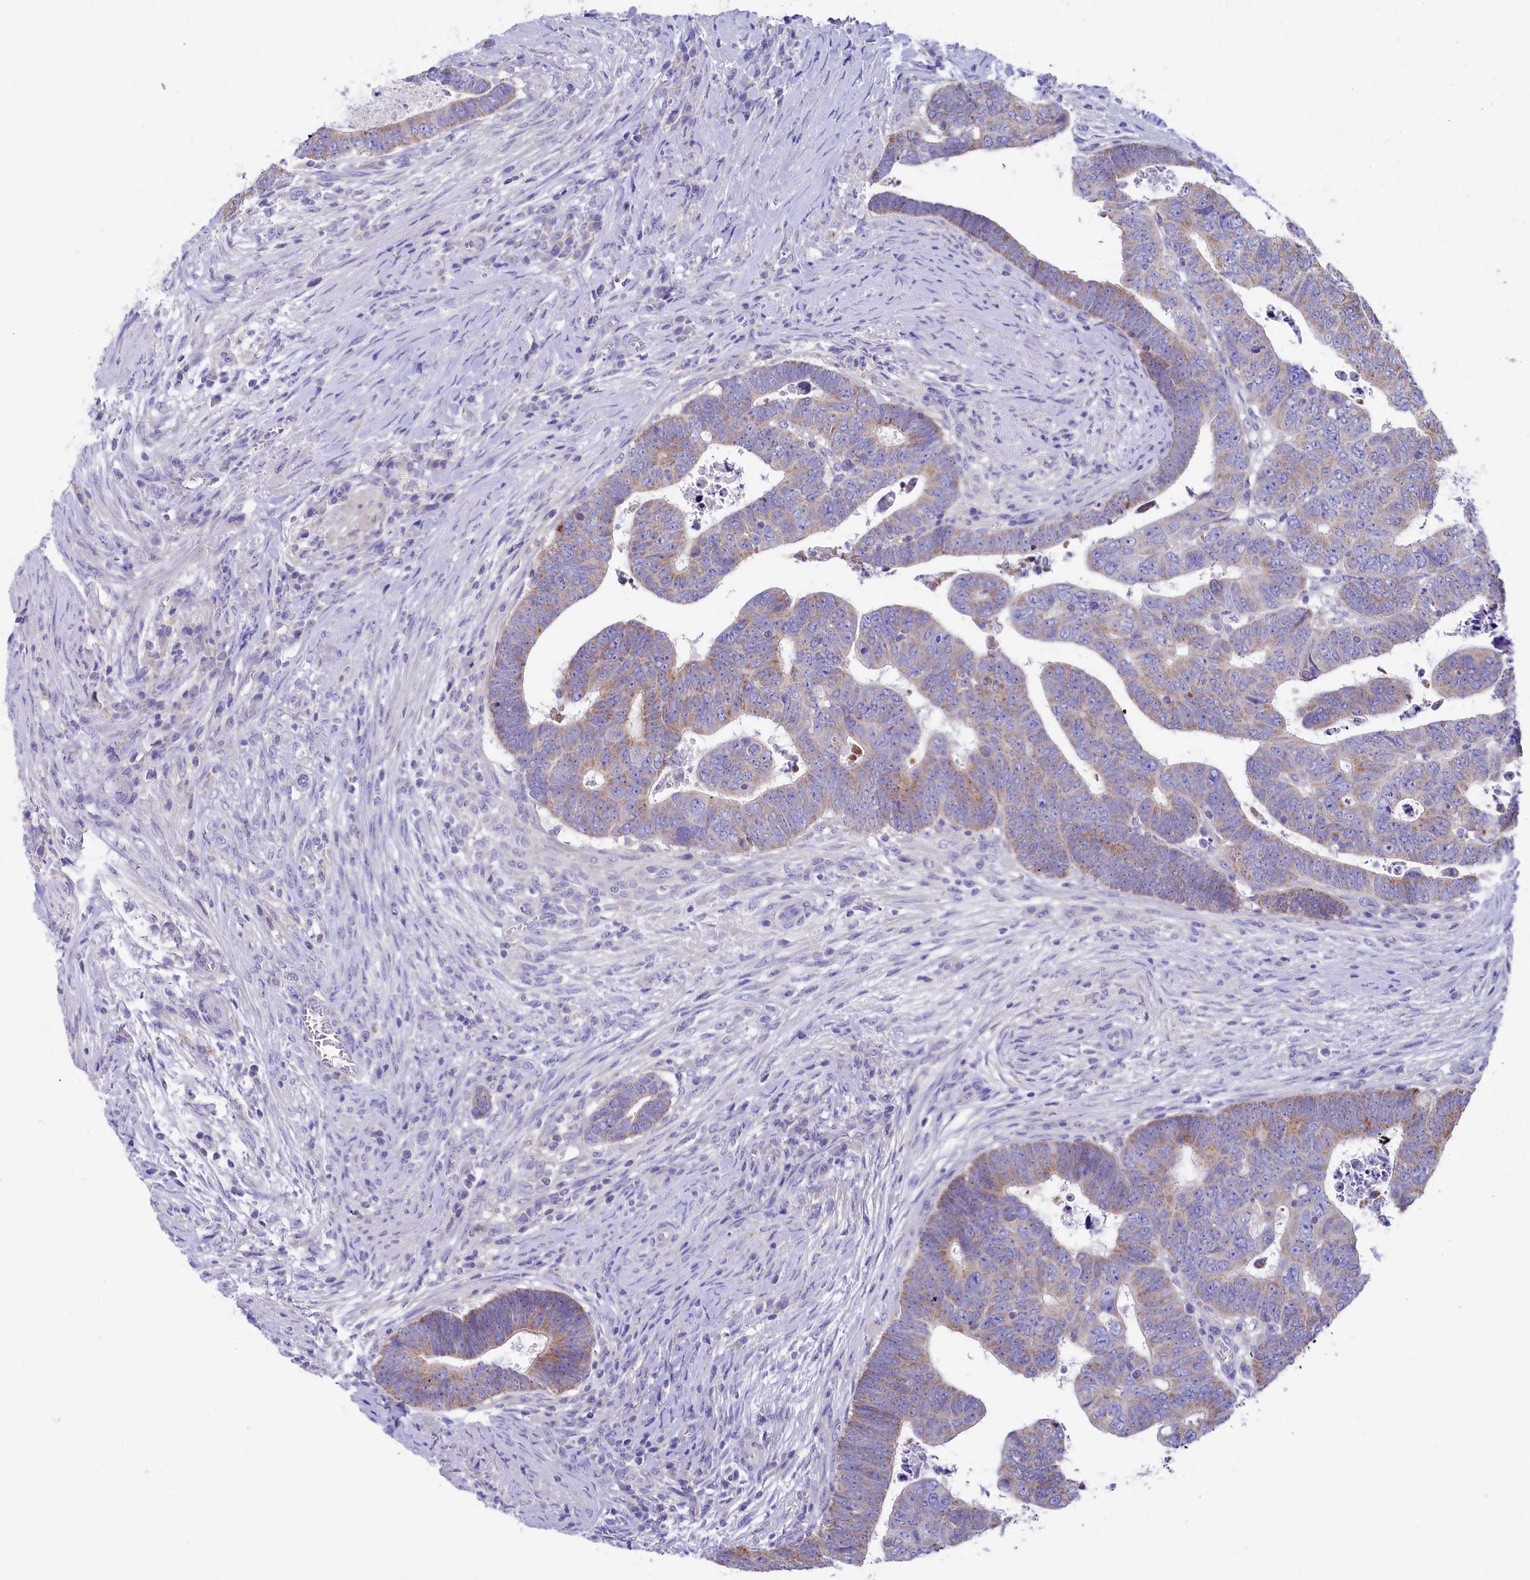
{"staining": {"intensity": "moderate", "quantity": "25%-75%", "location": "cytoplasmic/membranous"}, "tissue": "colorectal cancer", "cell_type": "Tumor cells", "image_type": "cancer", "snomed": [{"axis": "morphology", "description": "Normal tissue, NOS"}, {"axis": "morphology", "description": "Adenocarcinoma, NOS"}, {"axis": "topography", "description": "Rectum"}], "caption": "This photomicrograph displays immunohistochemistry (IHC) staining of colorectal cancer (adenocarcinoma), with medium moderate cytoplasmic/membranous positivity in approximately 25%-75% of tumor cells.", "gene": "VPS26B", "patient": {"sex": "female", "age": 65}}